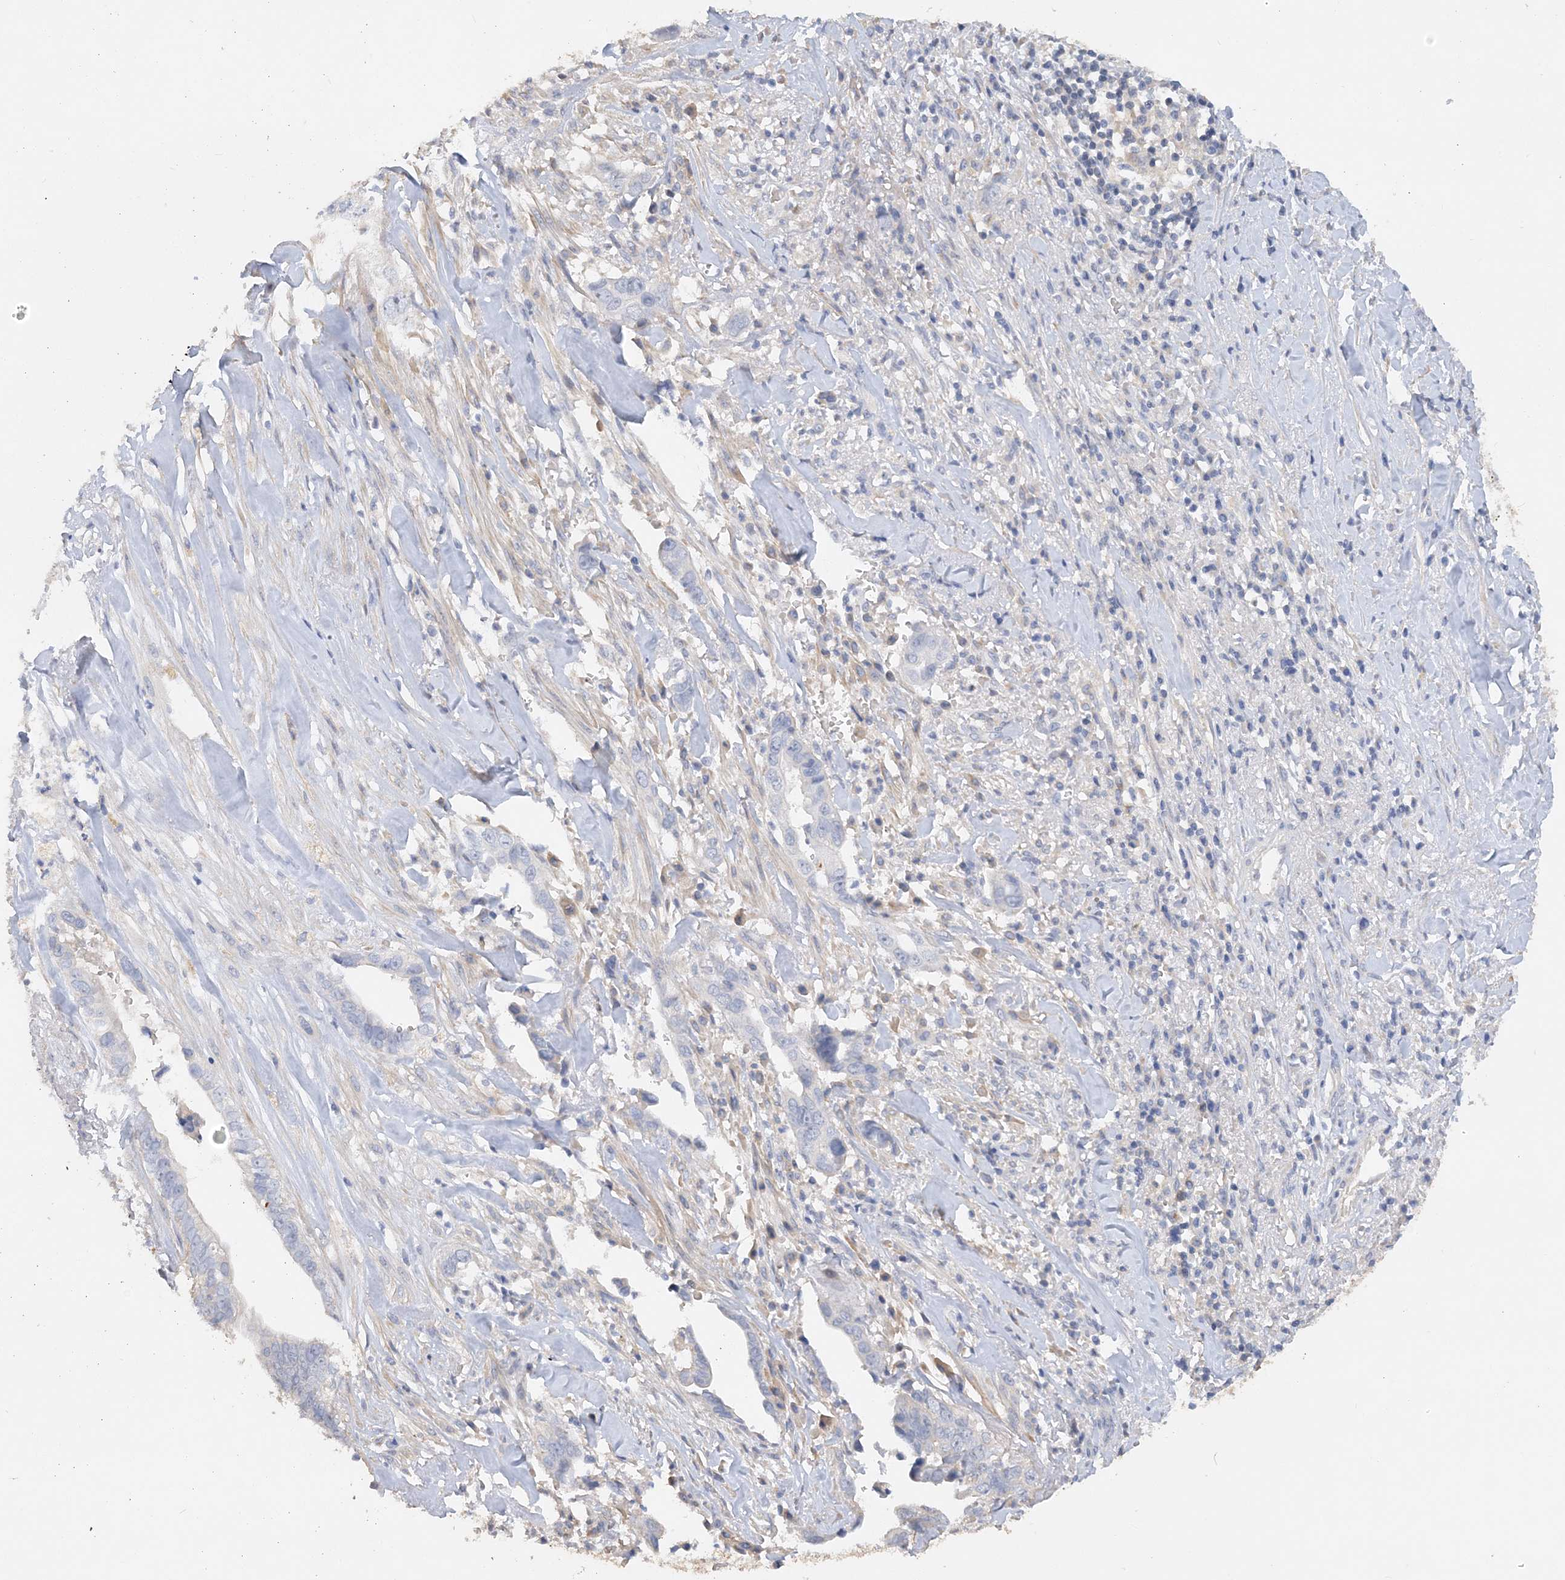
{"staining": {"intensity": "negative", "quantity": "none", "location": "none"}, "tissue": "liver cancer", "cell_type": "Tumor cells", "image_type": "cancer", "snomed": [{"axis": "morphology", "description": "Cholangiocarcinoma"}, {"axis": "topography", "description": "Liver"}], "caption": "The histopathology image demonstrates no significant staining in tumor cells of cholangiocarcinoma (liver). The staining was performed using DAB to visualize the protein expression in brown, while the nuclei were stained in blue with hematoxylin (Magnification: 20x).", "gene": "GRINA", "patient": {"sex": "female", "age": 79}}